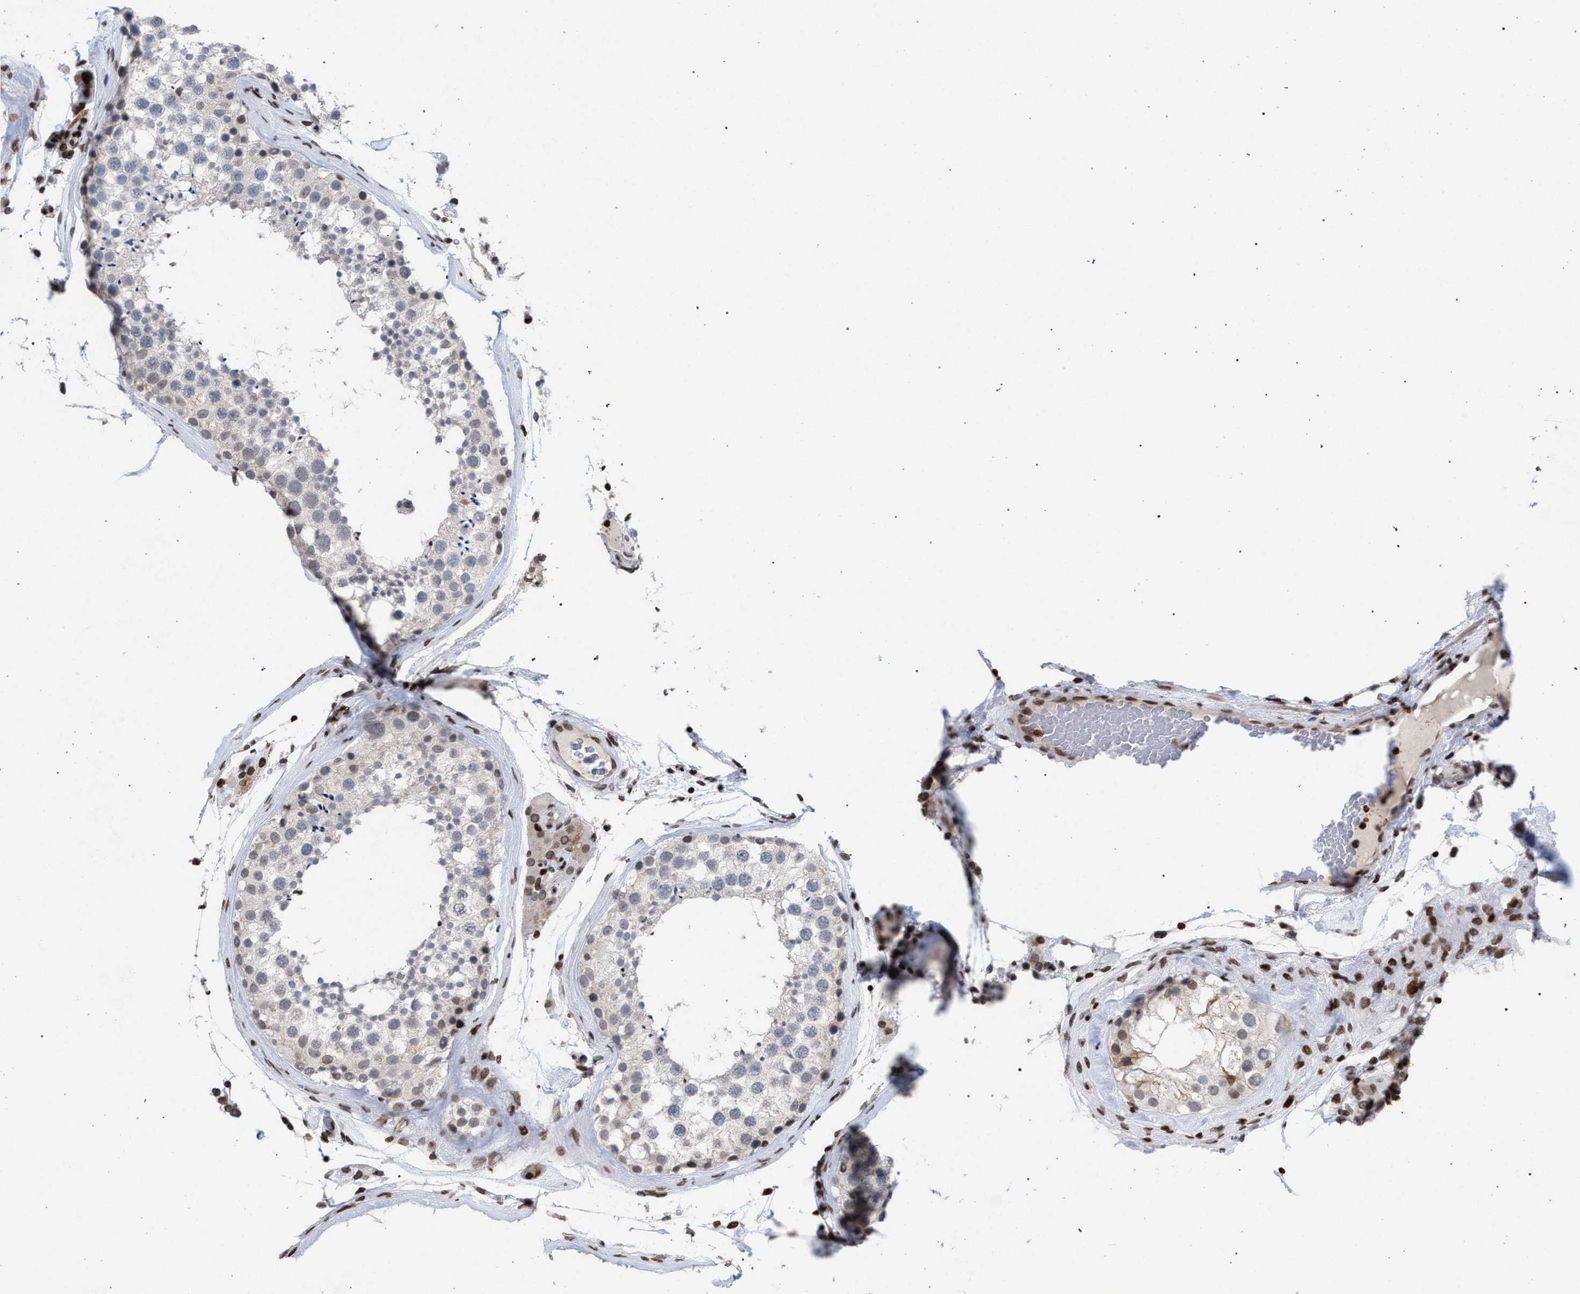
{"staining": {"intensity": "negative", "quantity": "none", "location": "none"}, "tissue": "testis", "cell_type": "Cells in seminiferous ducts", "image_type": "normal", "snomed": [{"axis": "morphology", "description": "Normal tissue, NOS"}, {"axis": "topography", "description": "Testis"}], "caption": "Cells in seminiferous ducts show no significant expression in benign testis. (Brightfield microscopy of DAB (3,3'-diaminobenzidine) IHC at high magnification).", "gene": "FOXD3", "patient": {"sex": "male", "age": 46}}